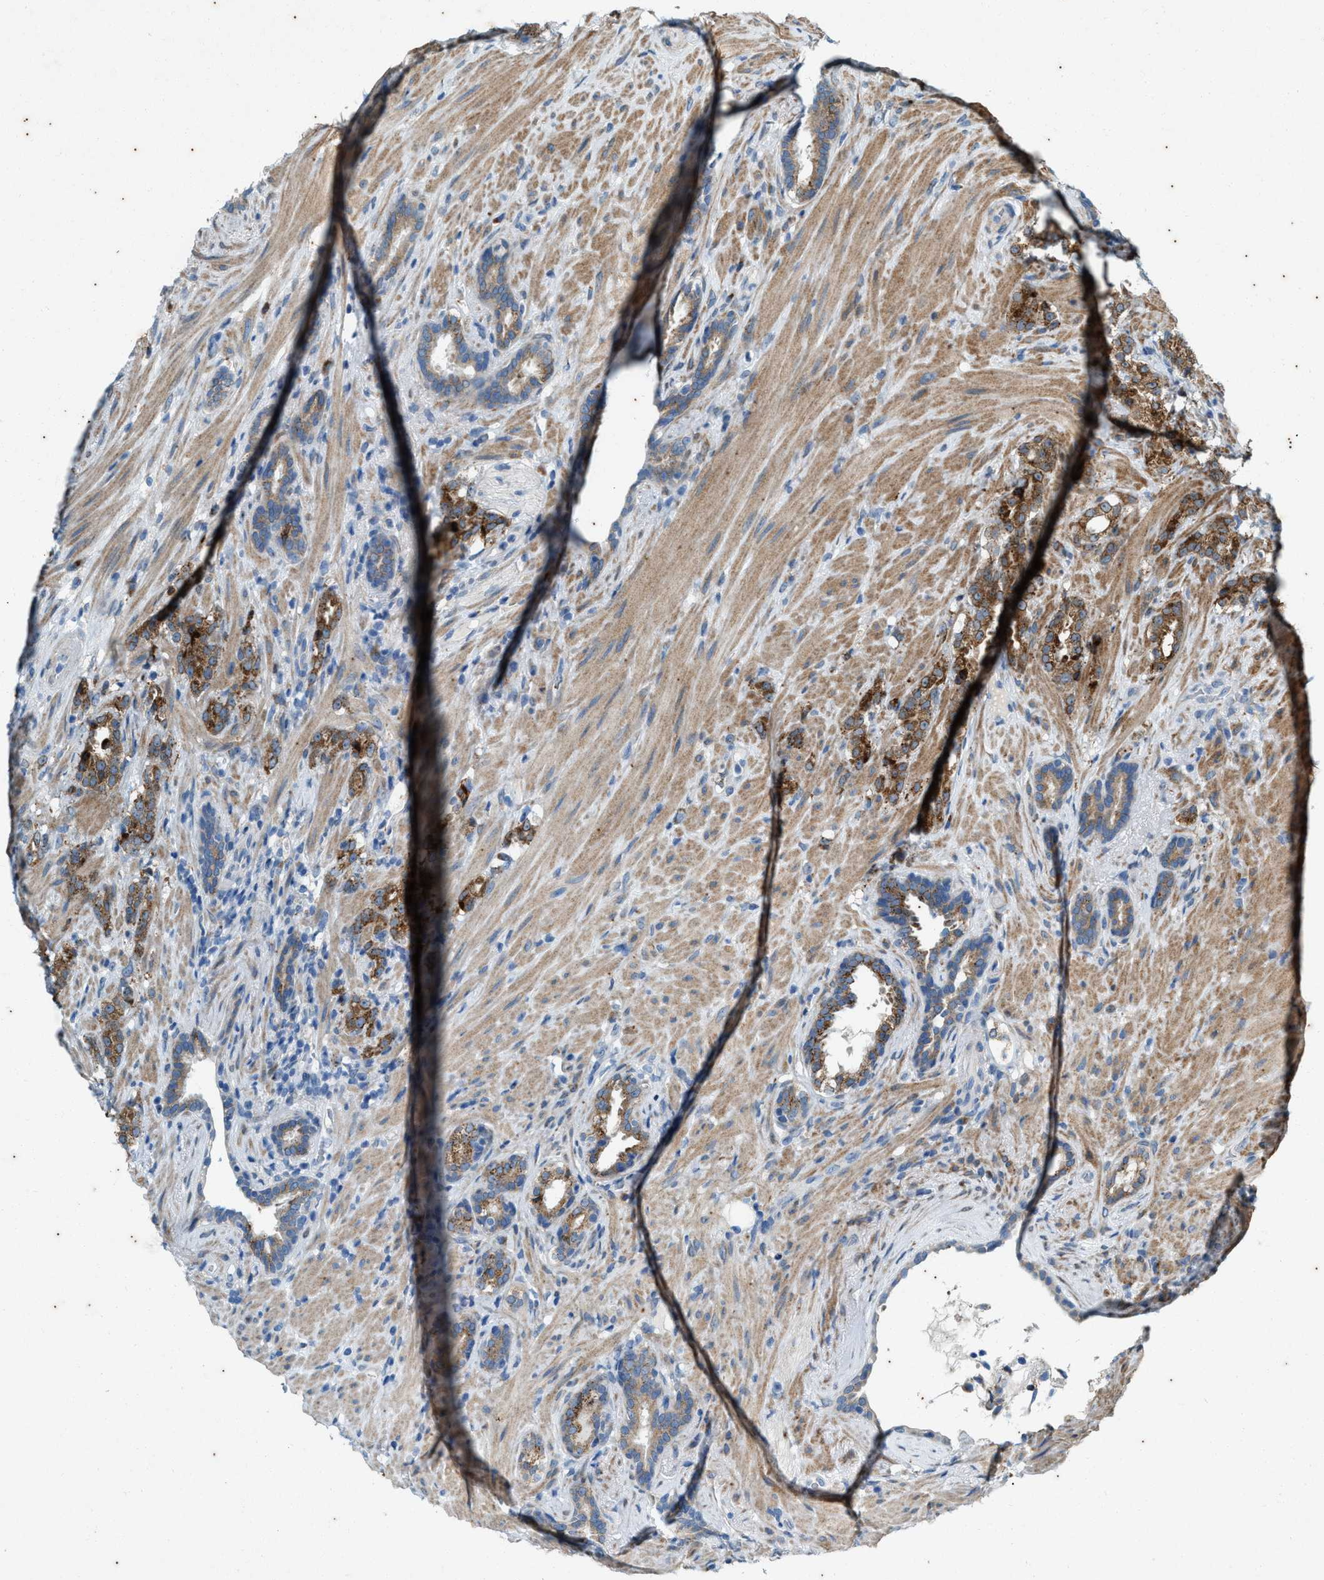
{"staining": {"intensity": "moderate", "quantity": ">75%", "location": "cytoplasmic/membranous"}, "tissue": "prostate cancer", "cell_type": "Tumor cells", "image_type": "cancer", "snomed": [{"axis": "morphology", "description": "Adenocarcinoma, High grade"}, {"axis": "topography", "description": "Prostate"}], "caption": "High-power microscopy captured an immunohistochemistry image of prostate cancer (high-grade adenocarcinoma), revealing moderate cytoplasmic/membranous expression in approximately >75% of tumor cells.", "gene": "CHPF2", "patient": {"sex": "male", "age": 71}}